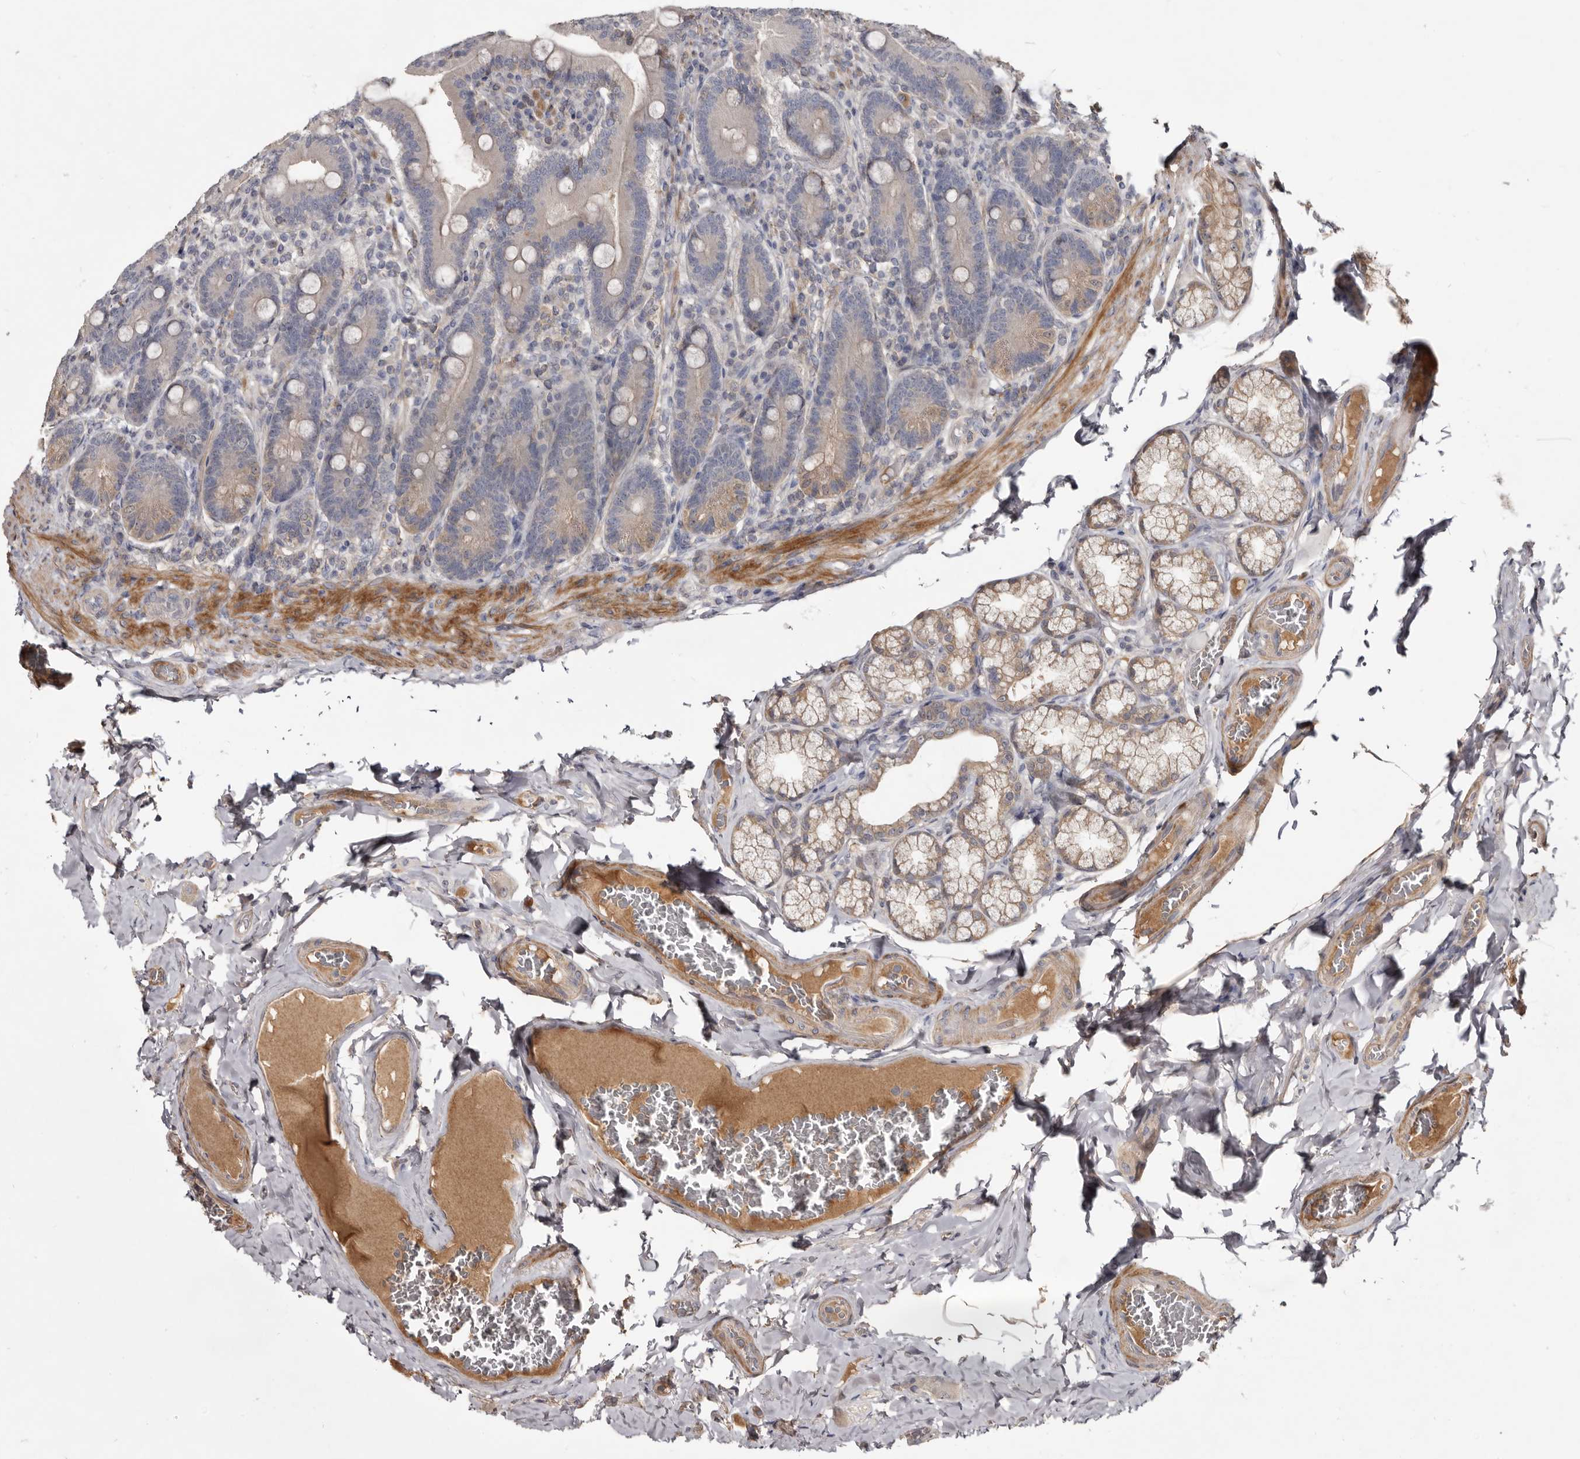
{"staining": {"intensity": "weak", "quantity": "25%-75%", "location": "cytoplasmic/membranous"}, "tissue": "duodenum", "cell_type": "Glandular cells", "image_type": "normal", "snomed": [{"axis": "morphology", "description": "Normal tissue, NOS"}, {"axis": "topography", "description": "Duodenum"}], "caption": "Immunohistochemistry of benign duodenum displays low levels of weak cytoplasmic/membranous positivity in approximately 25%-75% of glandular cells. The protein is shown in brown color, while the nuclei are stained blue.", "gene": "TTC39A", "patient": {"sex": "female", "age": 62}}